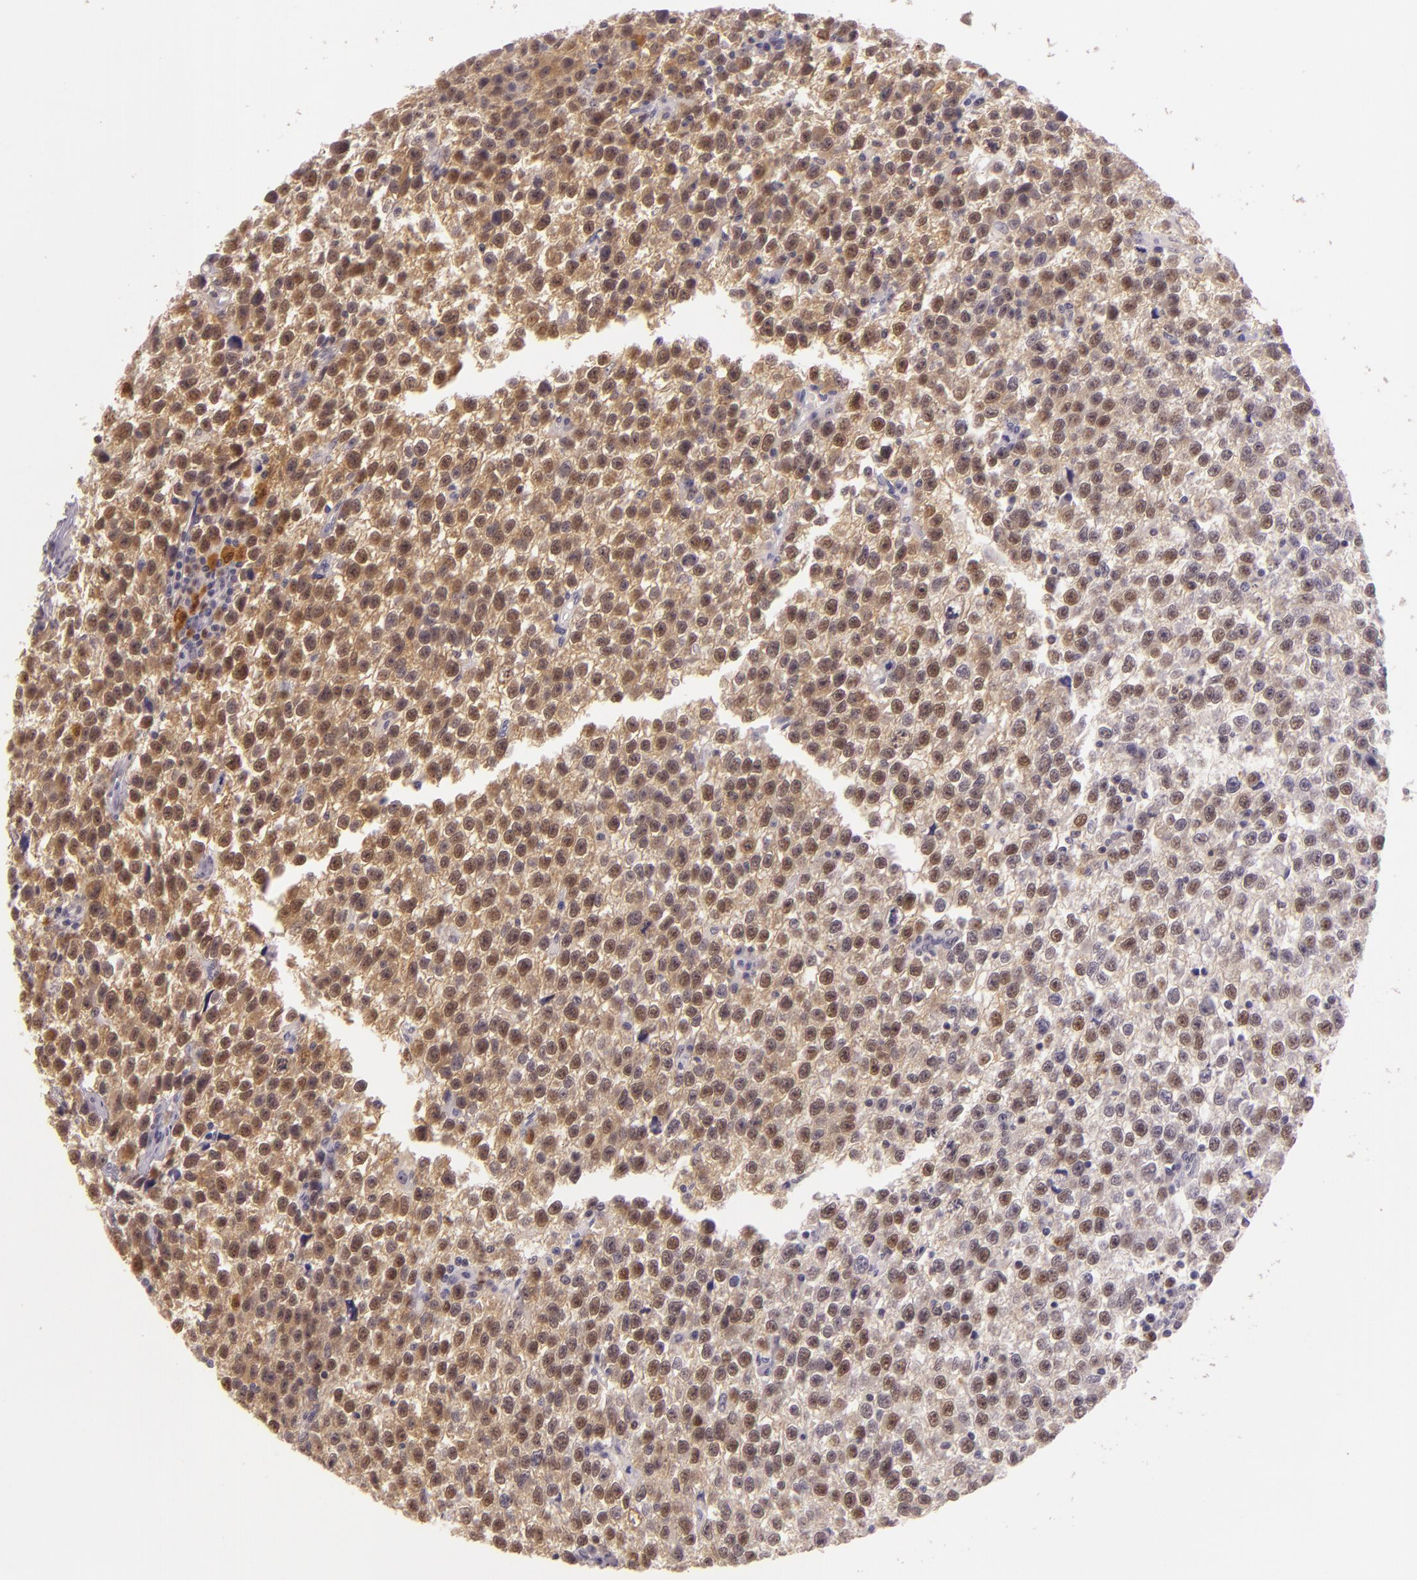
{"staining": {"intensity": "moderate", "quantity": "25%-75%", "location": "cytoplasmic/membranous,nuclear"}, "tissue": "testis cancer", "cell_type": "Tumor cells", "image_type": "cancer", "snomed": [{"axis": "morphology", "description": "Seminoma, NOS"}, {"axis": "topography", "description": "Testis"}], "caption": "An image of human testis seminoma stained for a protein exhibits moderate cytoplasmic/membranous and nuclear brown staining in tumor cells. The staining is performed using DAB (3,3'-diaminobenzidine) brown chromogen to label protein expression. The nuclei are counter-stained blue using hematoxylin.", "gene": "HSPA8", "patient": {"sex": "male", "age": 35}}